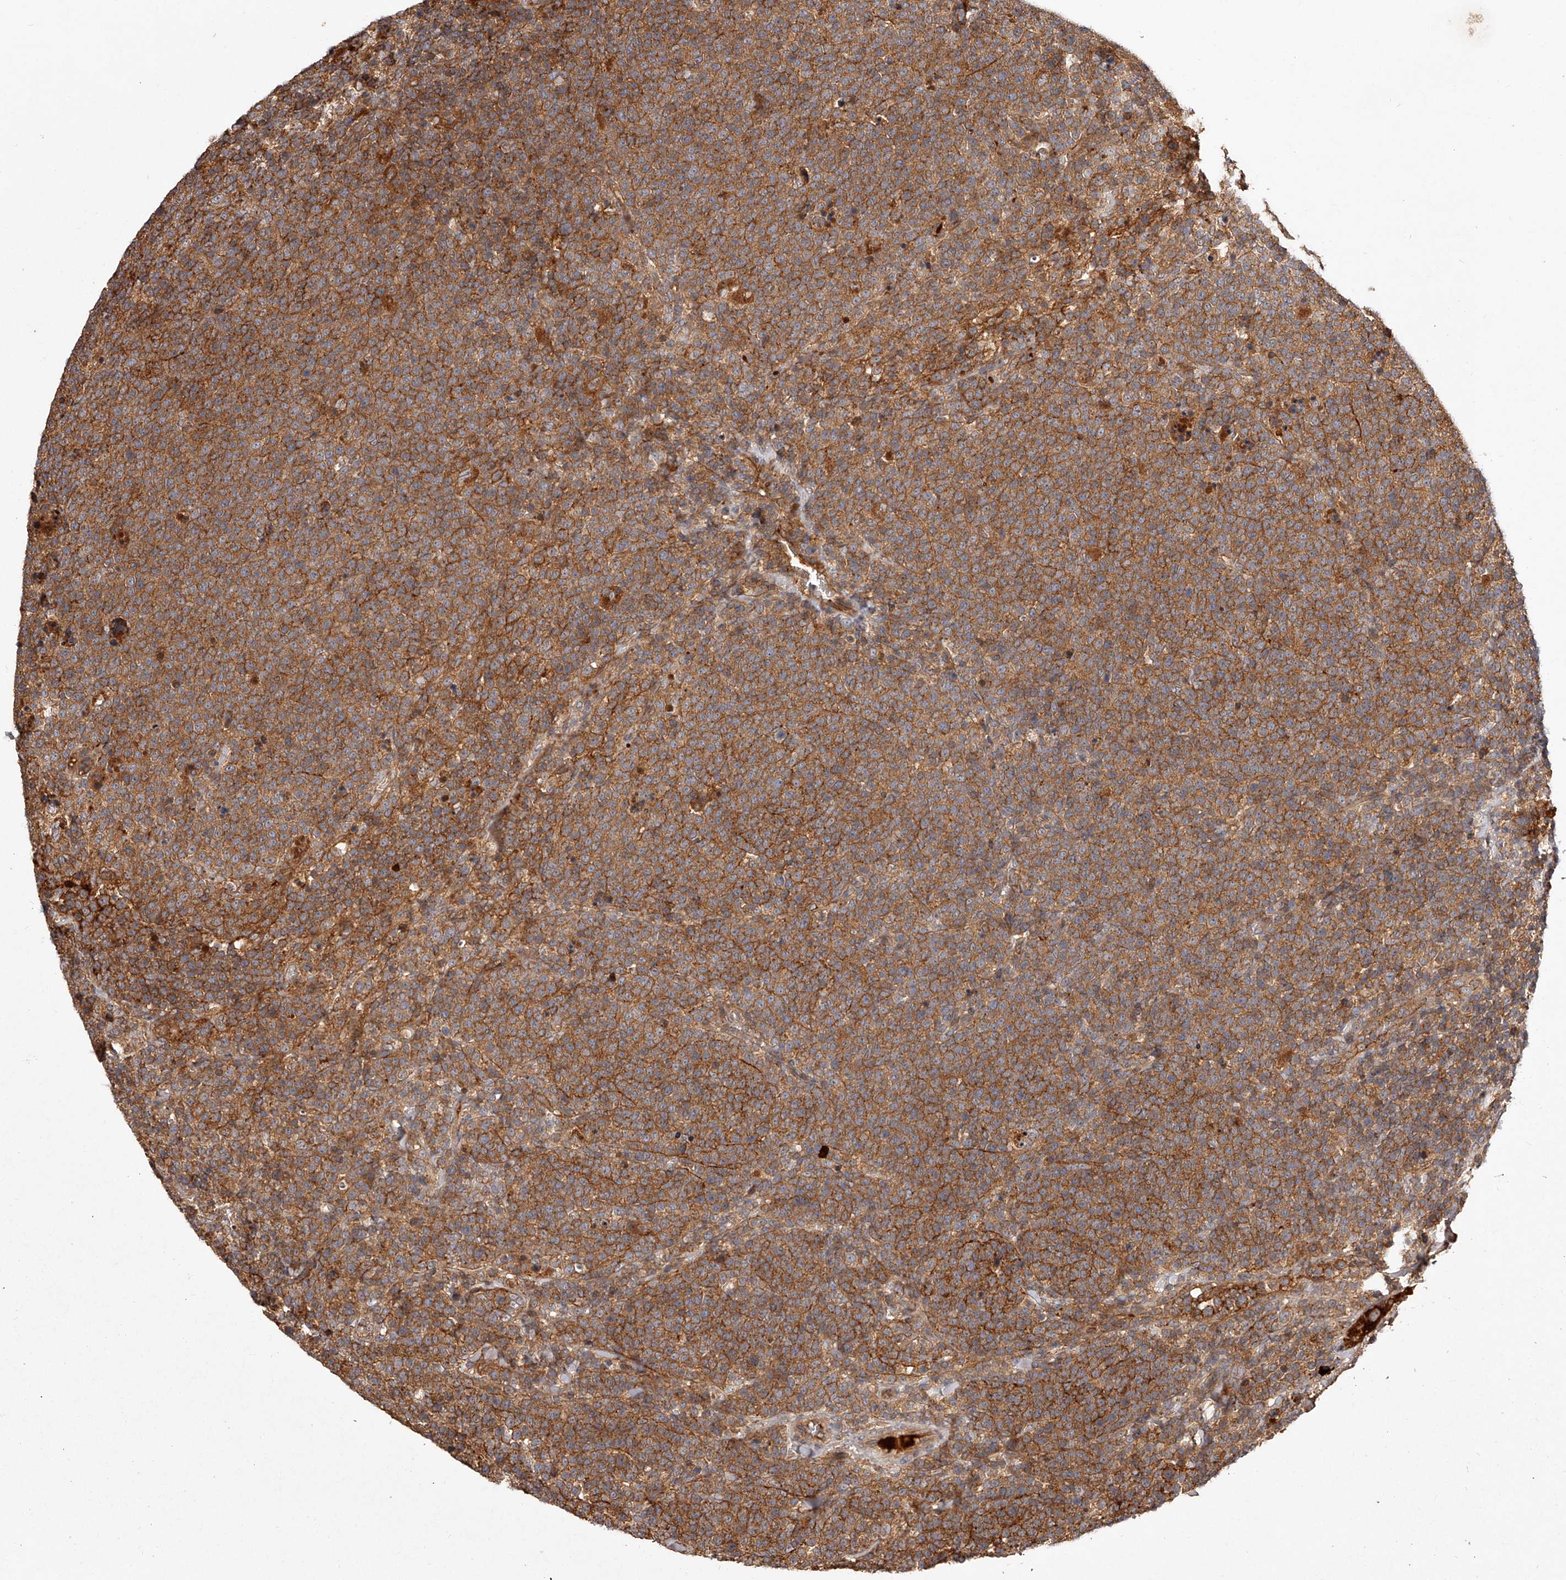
{"staining": {"intensity": "moderate", "quantity": ">75%", "location": "cytoplasmic/membranous"}, "tissue": "lymphoma", "cell_type": "Tumor cells", "image_type": "cancer", "snomed": [{"axis": "morphology", "description": "Malignant lymphoma, non-Hodgkin's type, High grade"}, {"axis": "topography", "description": "Lymph node"}], "caption": "Moderate cytoplasmic/membranous protein expression is identified in about >75% of tumor cells in lymphoma.", "gene": "CRYZL1", "patient": {"sex": "male", "age": 61}}